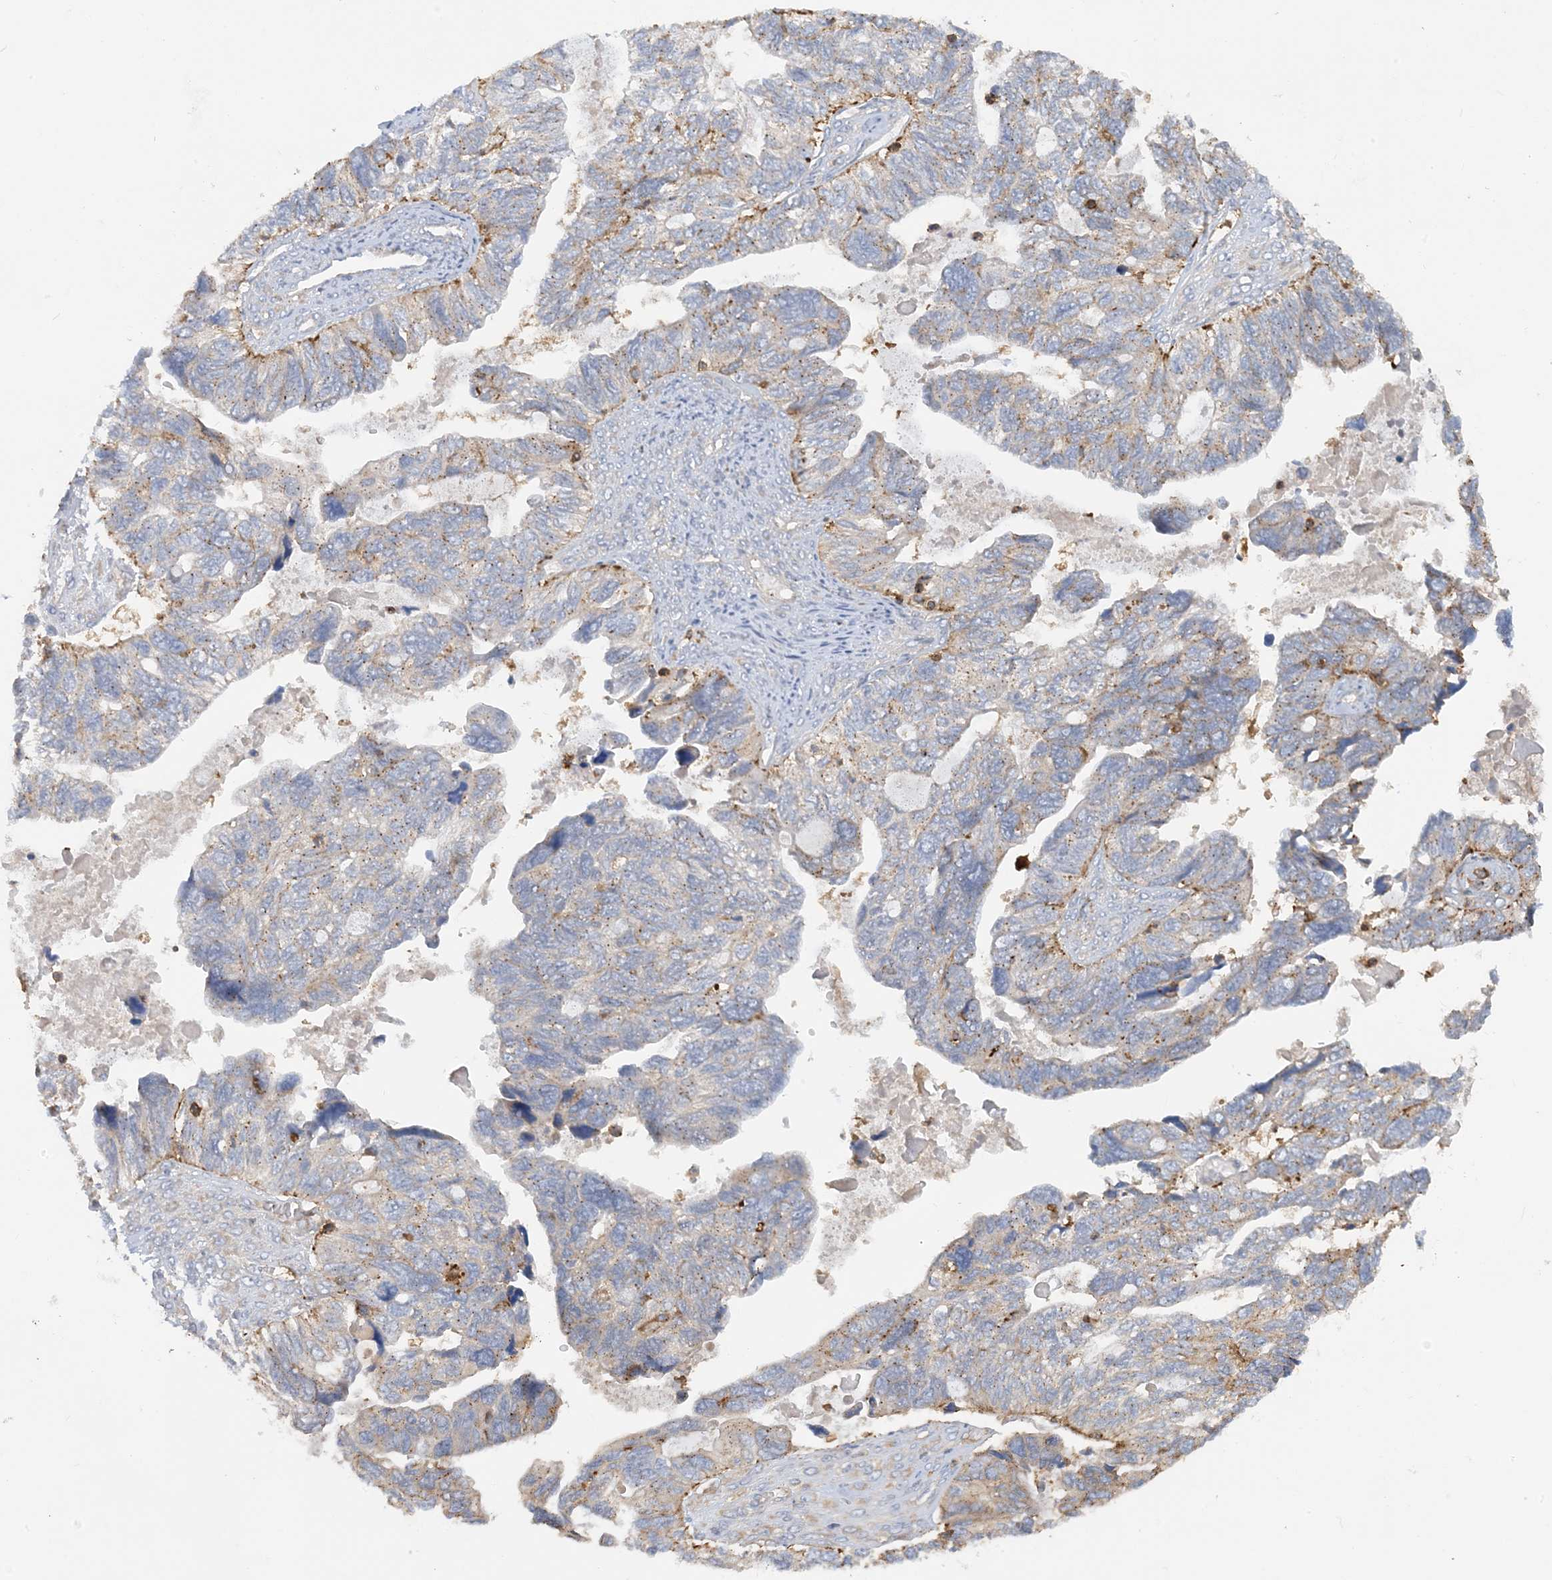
{"staining": {"intensity": "negative", "quantity": "none", "location": "none"}, "tissue": "ovarian cancer", "cell_type": "Tumor cells", "image_type": "cancer", "snomed": [{"axis": "morphology", "description": "Cystadenocarcinoma, serous, NOS"}, {"axis": "topography", "description": "Ovary"}], "caption": "High power microscopy photomicrograph of an immunohistochemistry (IHC) micrograph of ovarian cancer, revealing no significant expression in tumor cells.", "gene": "SFMBT2", "patient": {"sex": "female", "age": 79}}